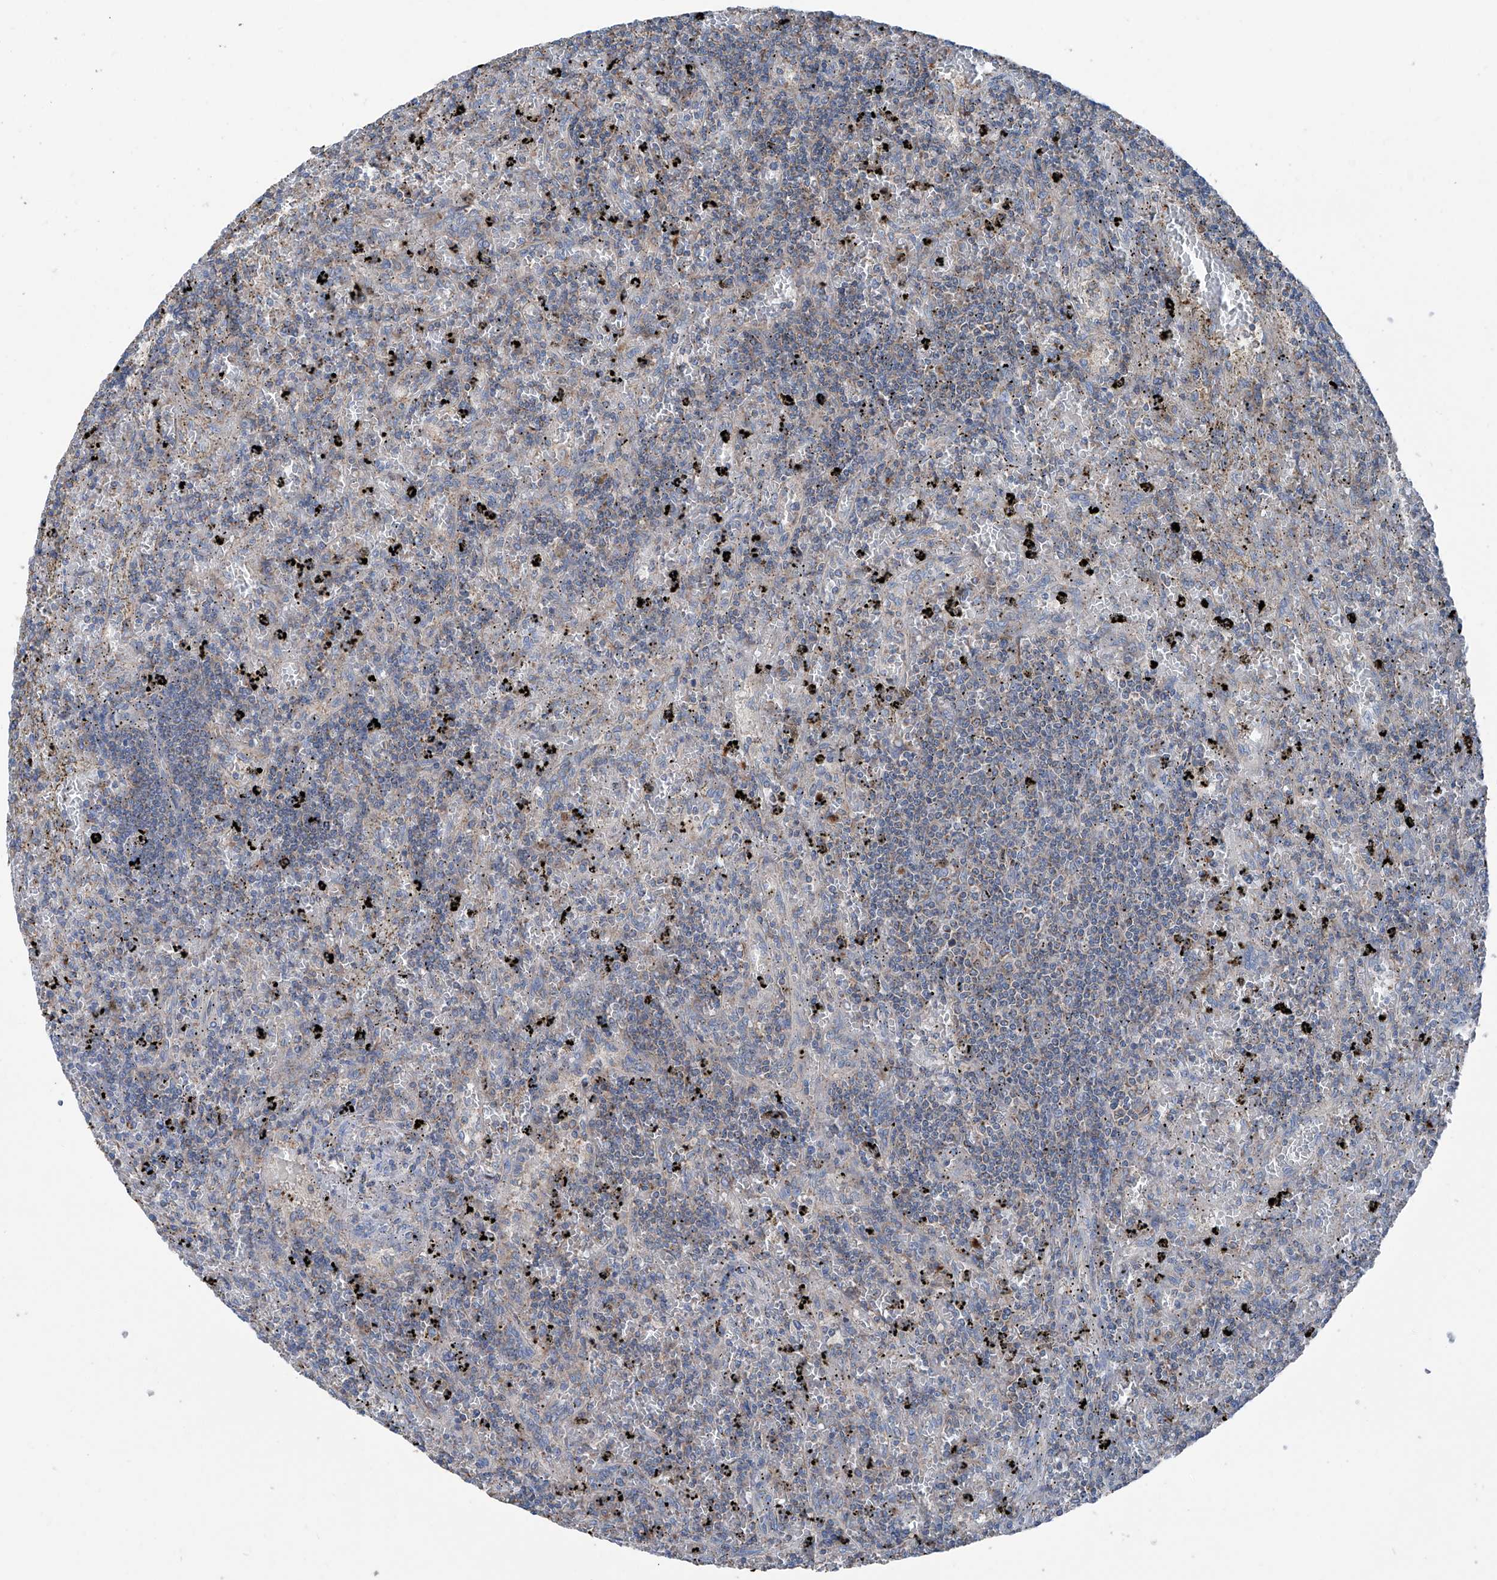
{"staining": {"intensity": "weak", "quantity": "<25%", "location": "cytoplasmic/membranous"}, "tissue": "lymphoma", "cell_type": "Tumor cells", "image_type": "cancer", "snomed": [{"axis": "morphology", "description": "Malignant lymphoma, non-Hodgkin's type, Low grade"}, {"axis": "topography", "description": "Spleen"}], "caption": "There is no significant staining in tumor cells of lymphoma. (Brightfield microscopy of DAB immunohistochemistry at high magnification).", "gene": "GPAT3", "patient": {"sex": "male", "age": 76}}